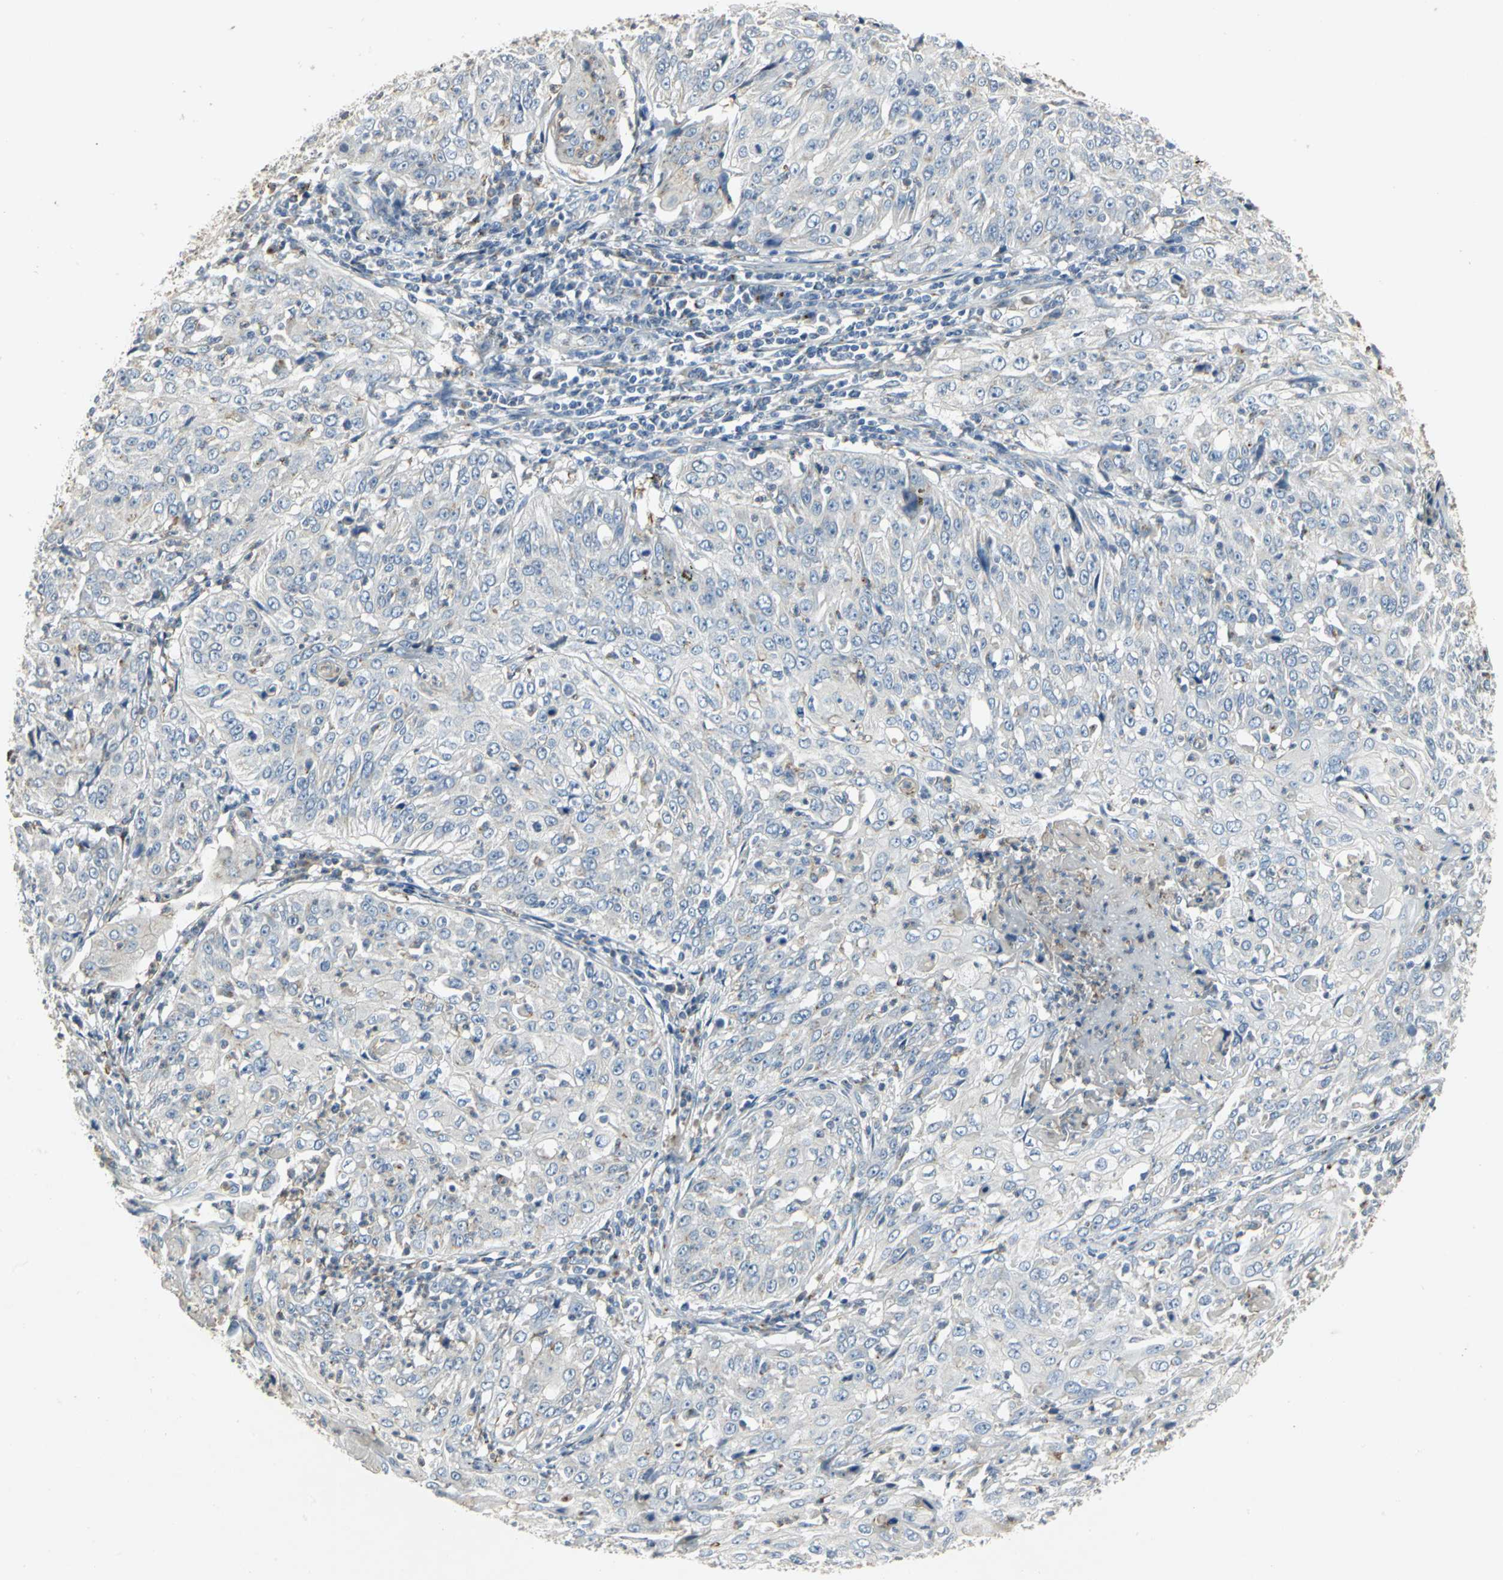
{"staining": {"intensity": "negative", "quantity": "none", "location": "none"}, "tissue": "cervical cancer", "cell_type": "Tumor cells", "image_type": "cancer", "snomed": [{"axis": "morphology", "description": "Squamous cell carcinoma, NOS"}, {"axis": "topography", "description": "Cervix"}], "caption": "Tumor cells are negative for brown protein staining in cervical cancer (squamous cell carcinoma).", "gene": "TM9SF2", "patient": {"sex": "female", "age": 39}}